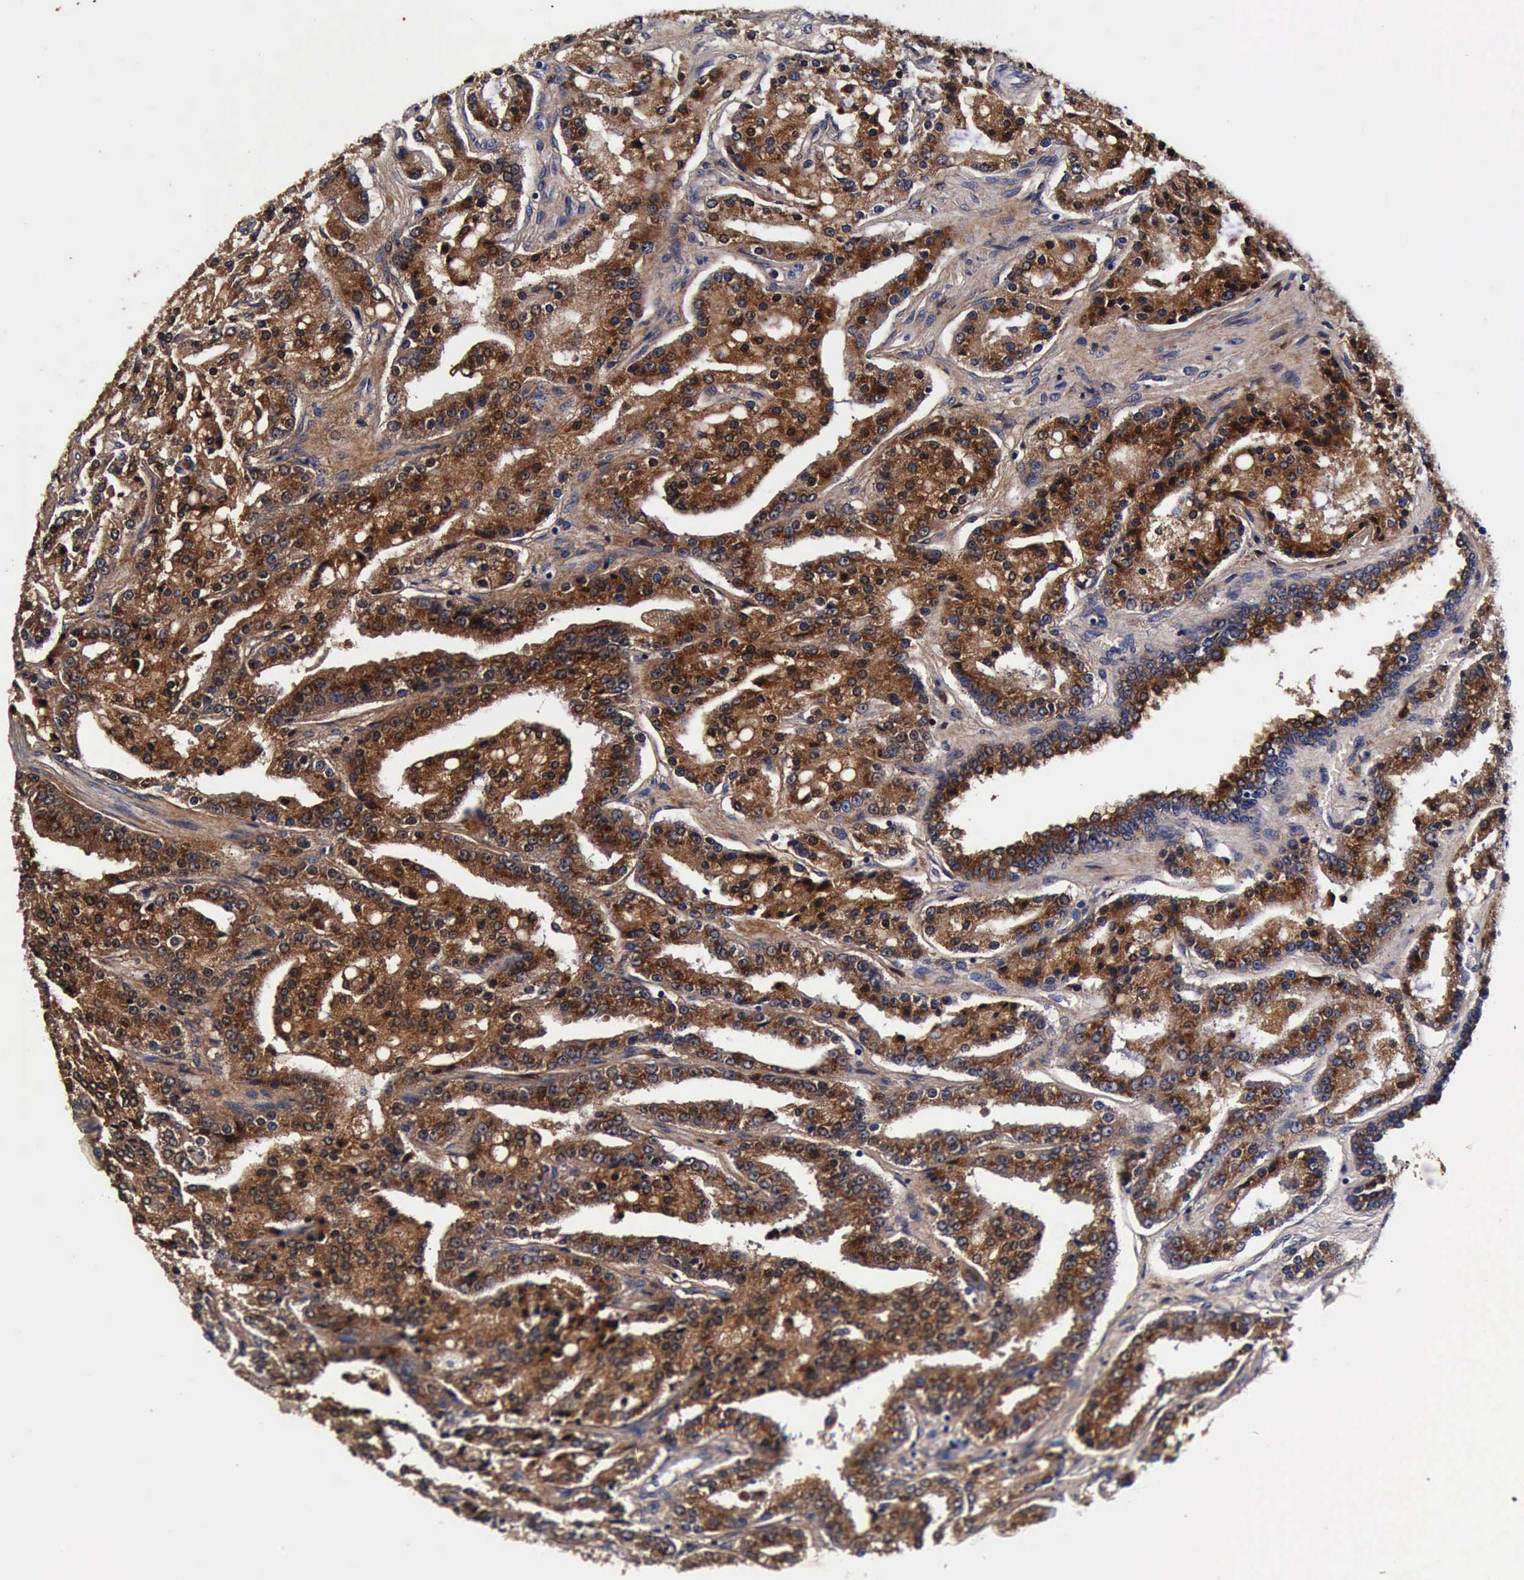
{"staining": {"intensity": "strong", "quantity": "25%-75%", "location": "cytoplasmic/membranous"}, "tissue": "prostate cancer", "cell_type": "Tumor cells", "image_type": "cancer", "snomed": [{"axis": "morphology", "description": "Adenocarcinoma, Medium grade"}, {"axis": "topography", "description": "Prostate"}], "caption": "IHC image of neoplastic tissue: human prostate cancer stained using immunohistochemistry (IHC) shows high levels of strong protein expression localized specifically in the cytoplasmic/membranous of tumor cells, appearing as a cytoplasmic/membranous brown color.", "gene": "CST3", "patient": {"sex": "male", "age": 72}}